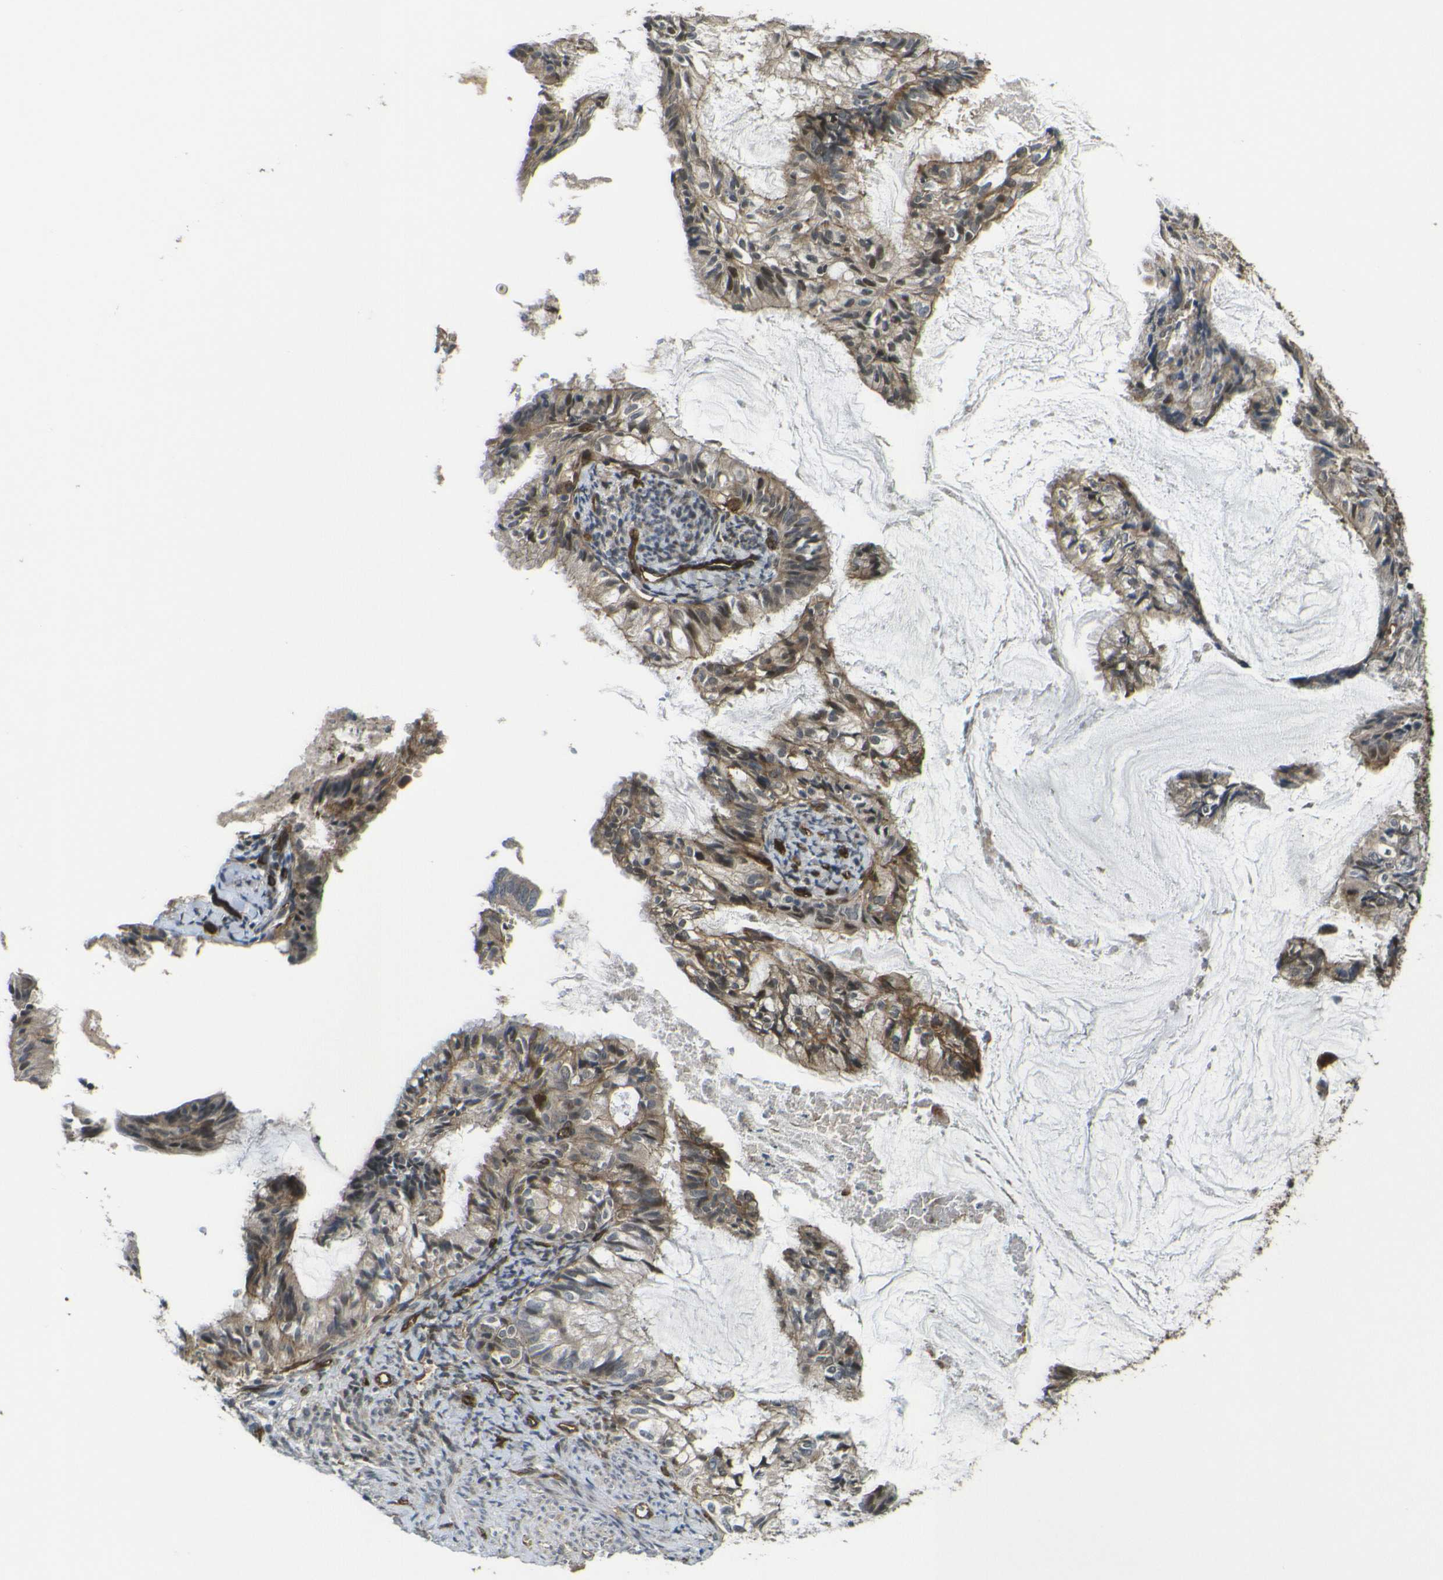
{"staining": {"intensity": "moderate", "quantity": "25%-75%", "location": "cytoplasmic/membranous,nuclear"}, "tissue": "cervical cancer", "cell_type": "Tumor cells", "image_type": "cancer", "snomed": [{"axis": "morphology", "description": "Normal tissue, NOS"}, {"axis": "morphology", "description": "Adenocarcinoma, NOS"}, {"axis": "topography", "description": "Cervix"}, {"axis": "topography", "description": "Endometrium"}], "caption": "Brown immunohistochemical staining in human cervical cancer (adenocarcinoma) exhibits moderate cytoplasmic/membranous and nuclear staining in approximately 25%-75% of tumor cells.", "gene": "ECE1", "patient": {"sex": "female", "age": 86}}